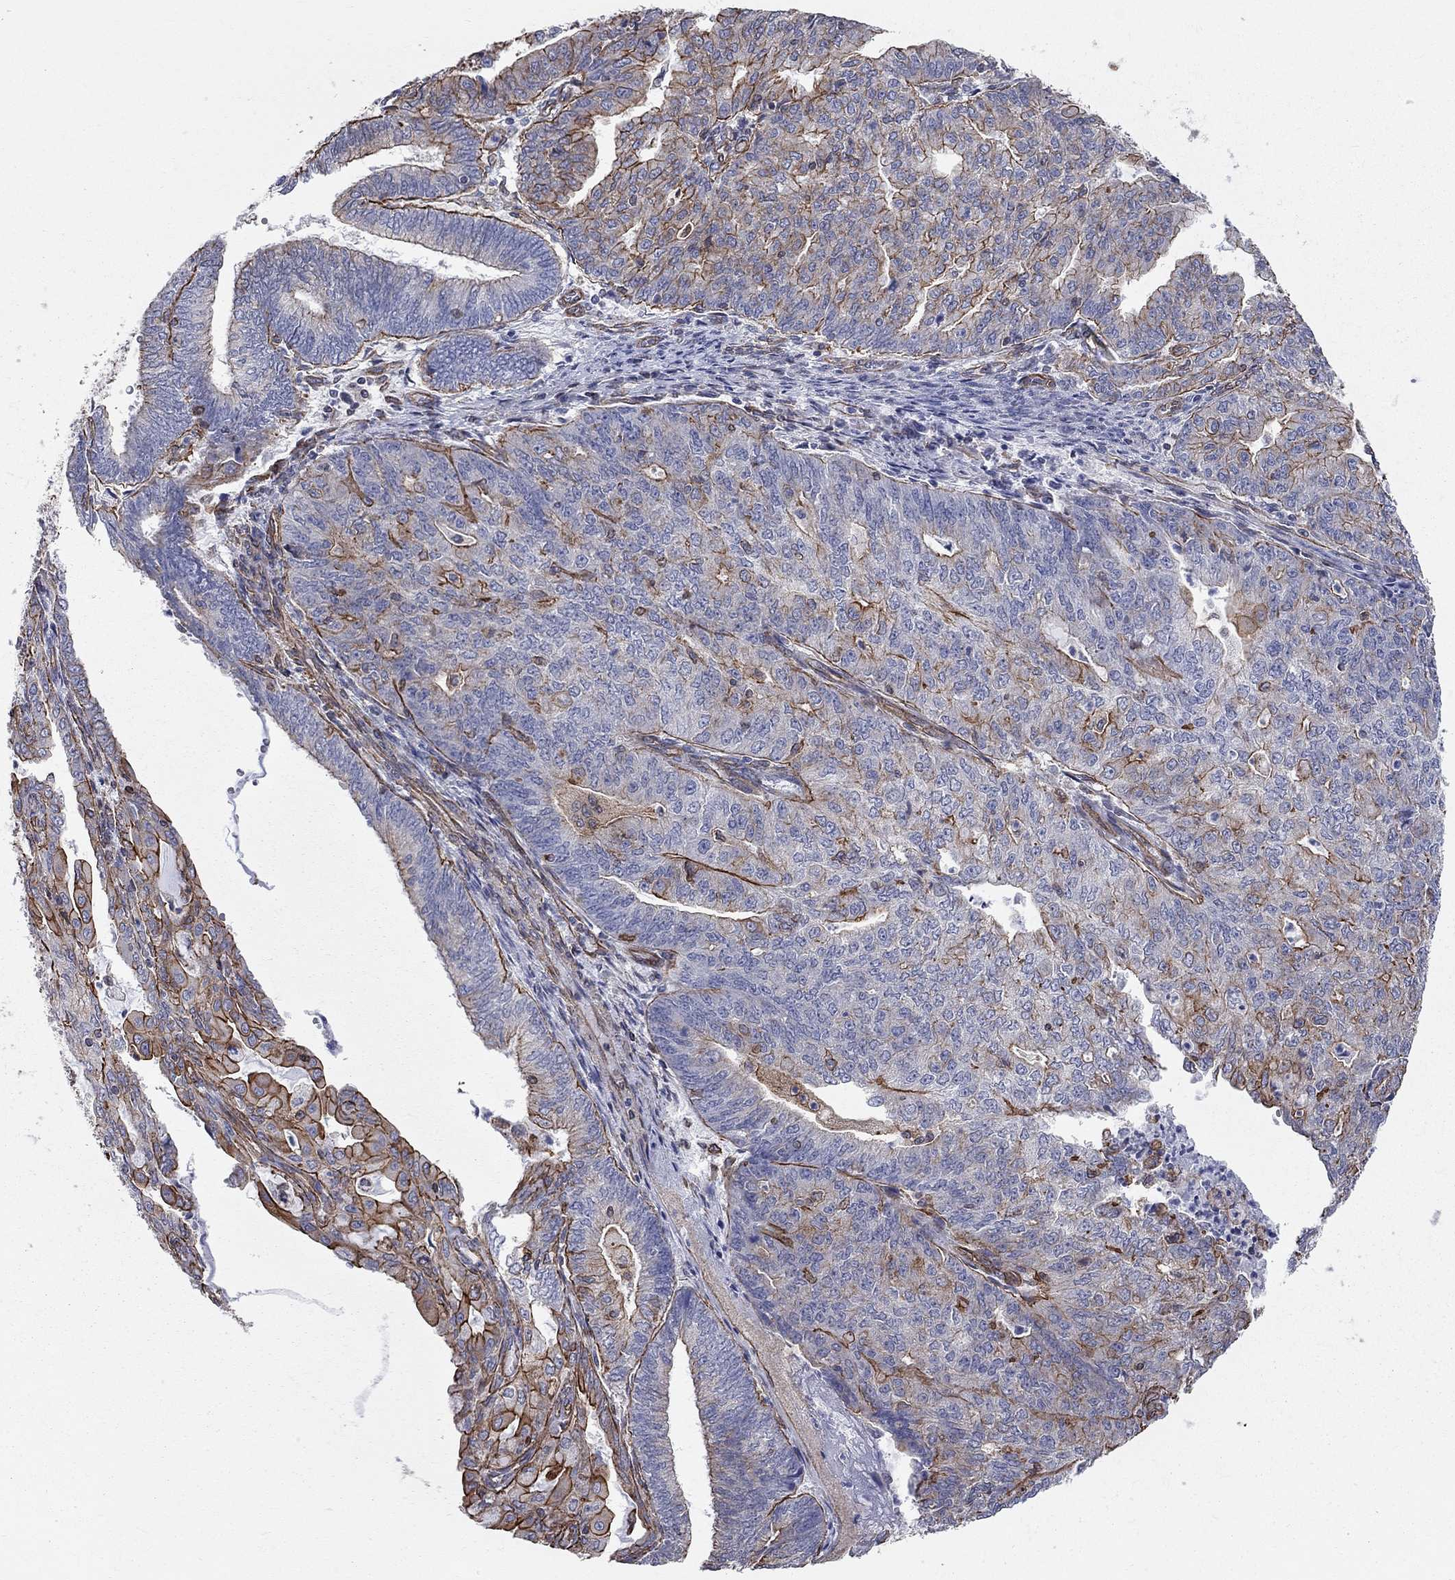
{"staining": {"intensity": "strong", "quantity": "25%-75%", "location": "cytoplasmic/membranous"}, "tissue": "endometrial cancer", "cell_type": "Tumor cells", "image_type": "cancer", "snomed": [{"axis": "morphology", "description": "Adenocarcinoma, NOS"}, {"axis": "topography", "description": "Endometrium"}], "caption": "Immunohistochemistry (IHC) micrograph of neoplastic tissue: endometrial adenocarcinoma stained using immunohistochemistry shows high levels of strong protein expression localized specifically in the cytoplasmic/membranous of tumor cells, appearing as a cytoplasmic/membranous brown color.", "gene": "BICDL2", "patient": {"sex": "female", "age": 82}}